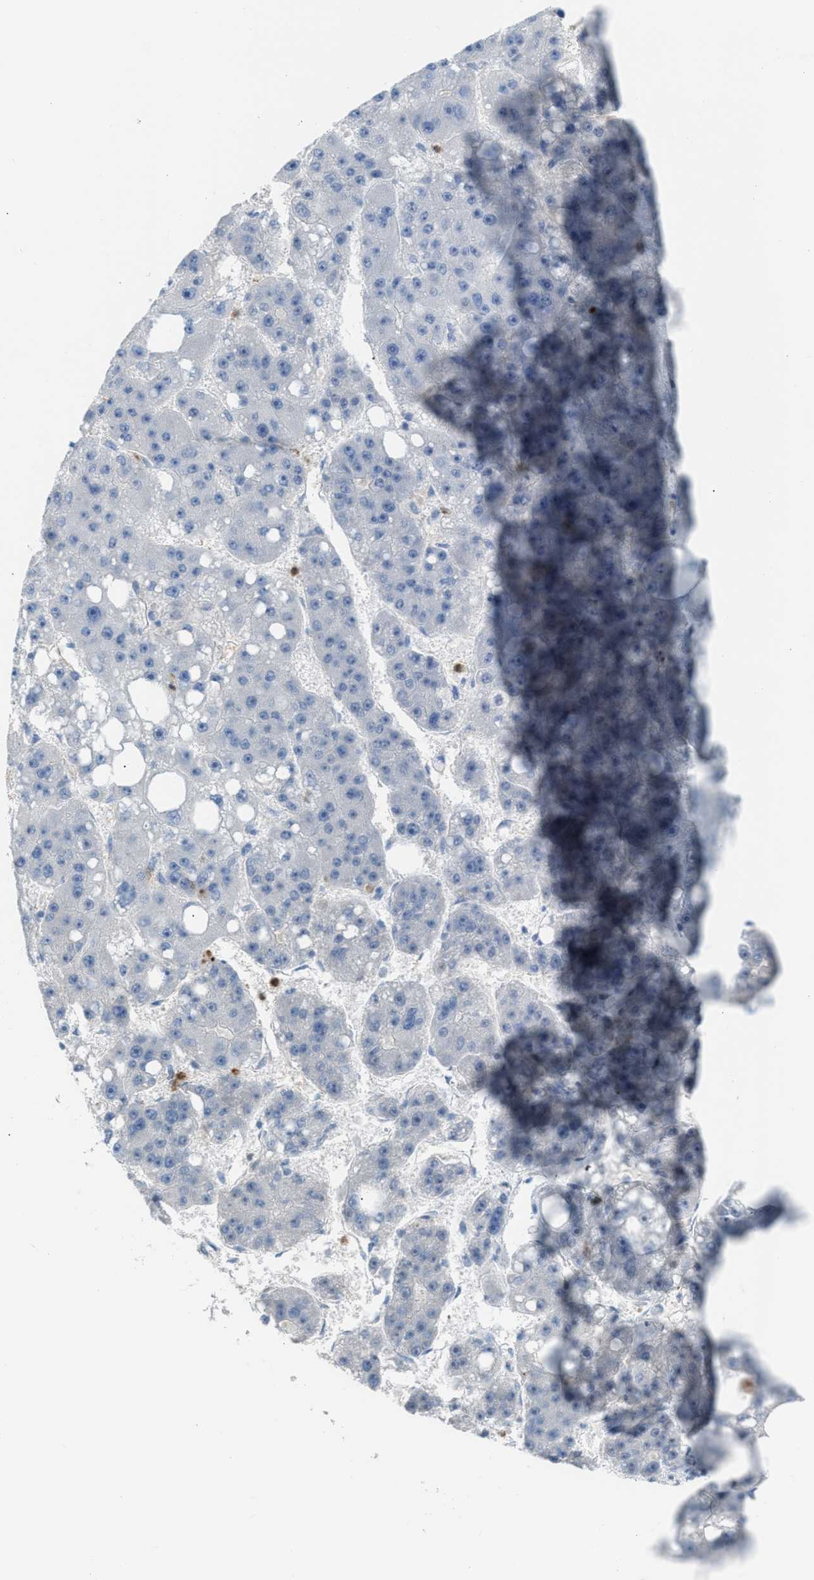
{"staining": {"intensity": "negative", "quantity": "none", "location": "none"}, "tissue": "liver cancer", "cell_type": "Tumor cells", "image_type": "cancer", "snomed": [{"axis": "morphology", "description": "Carcinoma, Hepatocellular, NOS"}, {"axis": "topography", "description": "Liver"}], "caption": "This is an IHC image of hepatocellular carcinoma (liver). There is no positivity in tumor cells.", "gene": "CFAP77", "patient": {"sex": "female", "age": 61}}